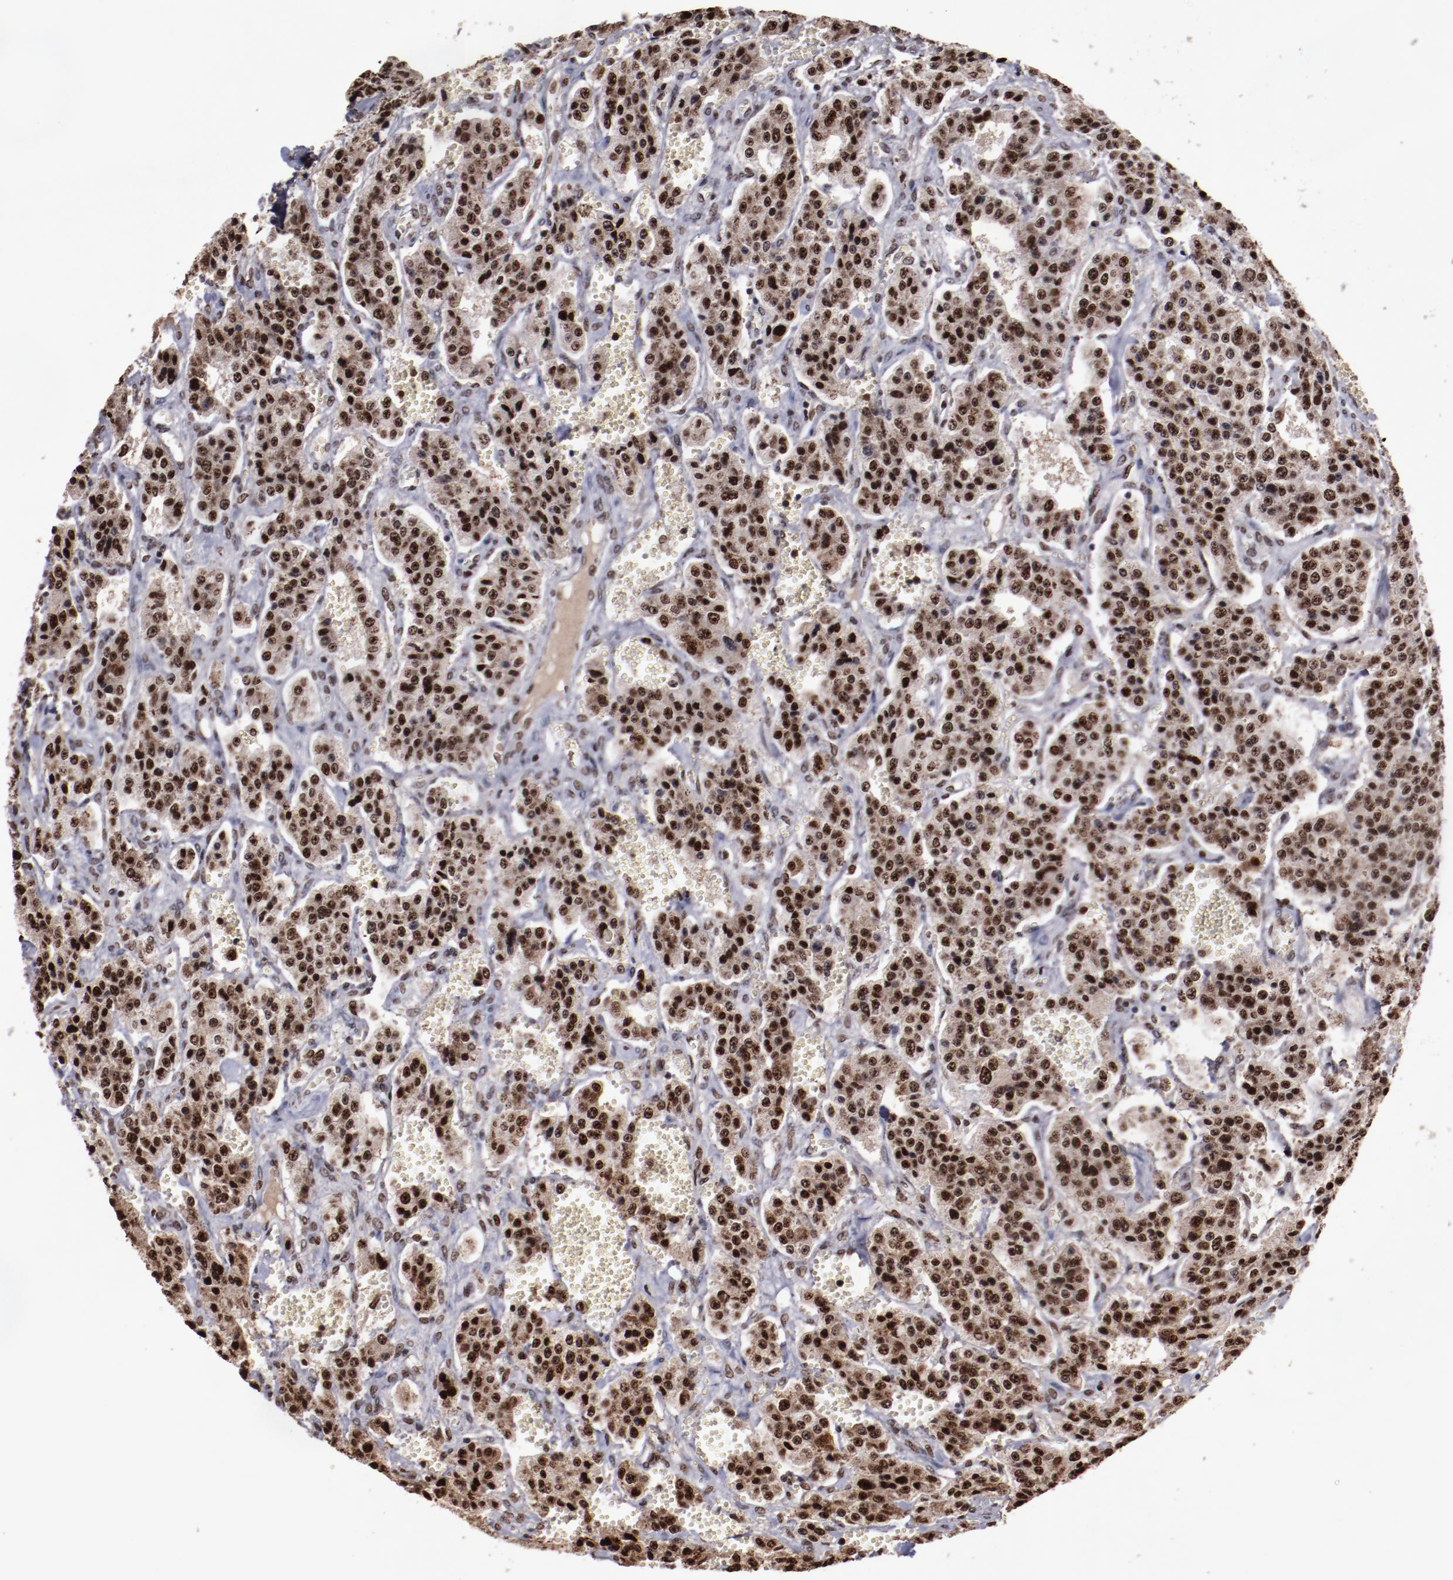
{"staining": {"intensity": "strong", "quantity": ">75%", "location": "cytoplasmic/membranous,nuclear"}, "tissue": "carcinoid", "cell_type": "Tumor cells", "image_type": "cancer", "snomed": [{"axis": "morphology", "description": "Carcinoid, malignant, NOS"}, {"axis": "topography", "description": "Small intestine"}], "caption": "Carcinoid (malignant) stained with DAB (3,3'-diaminobenzidine) immunohistochemistry reveals high levels of strong cytoplasmic/membranous and nuclear expression in about >75% of tumor cells.", "gene": "APEX1", "patient": {"sex": "male", "age": 52}}